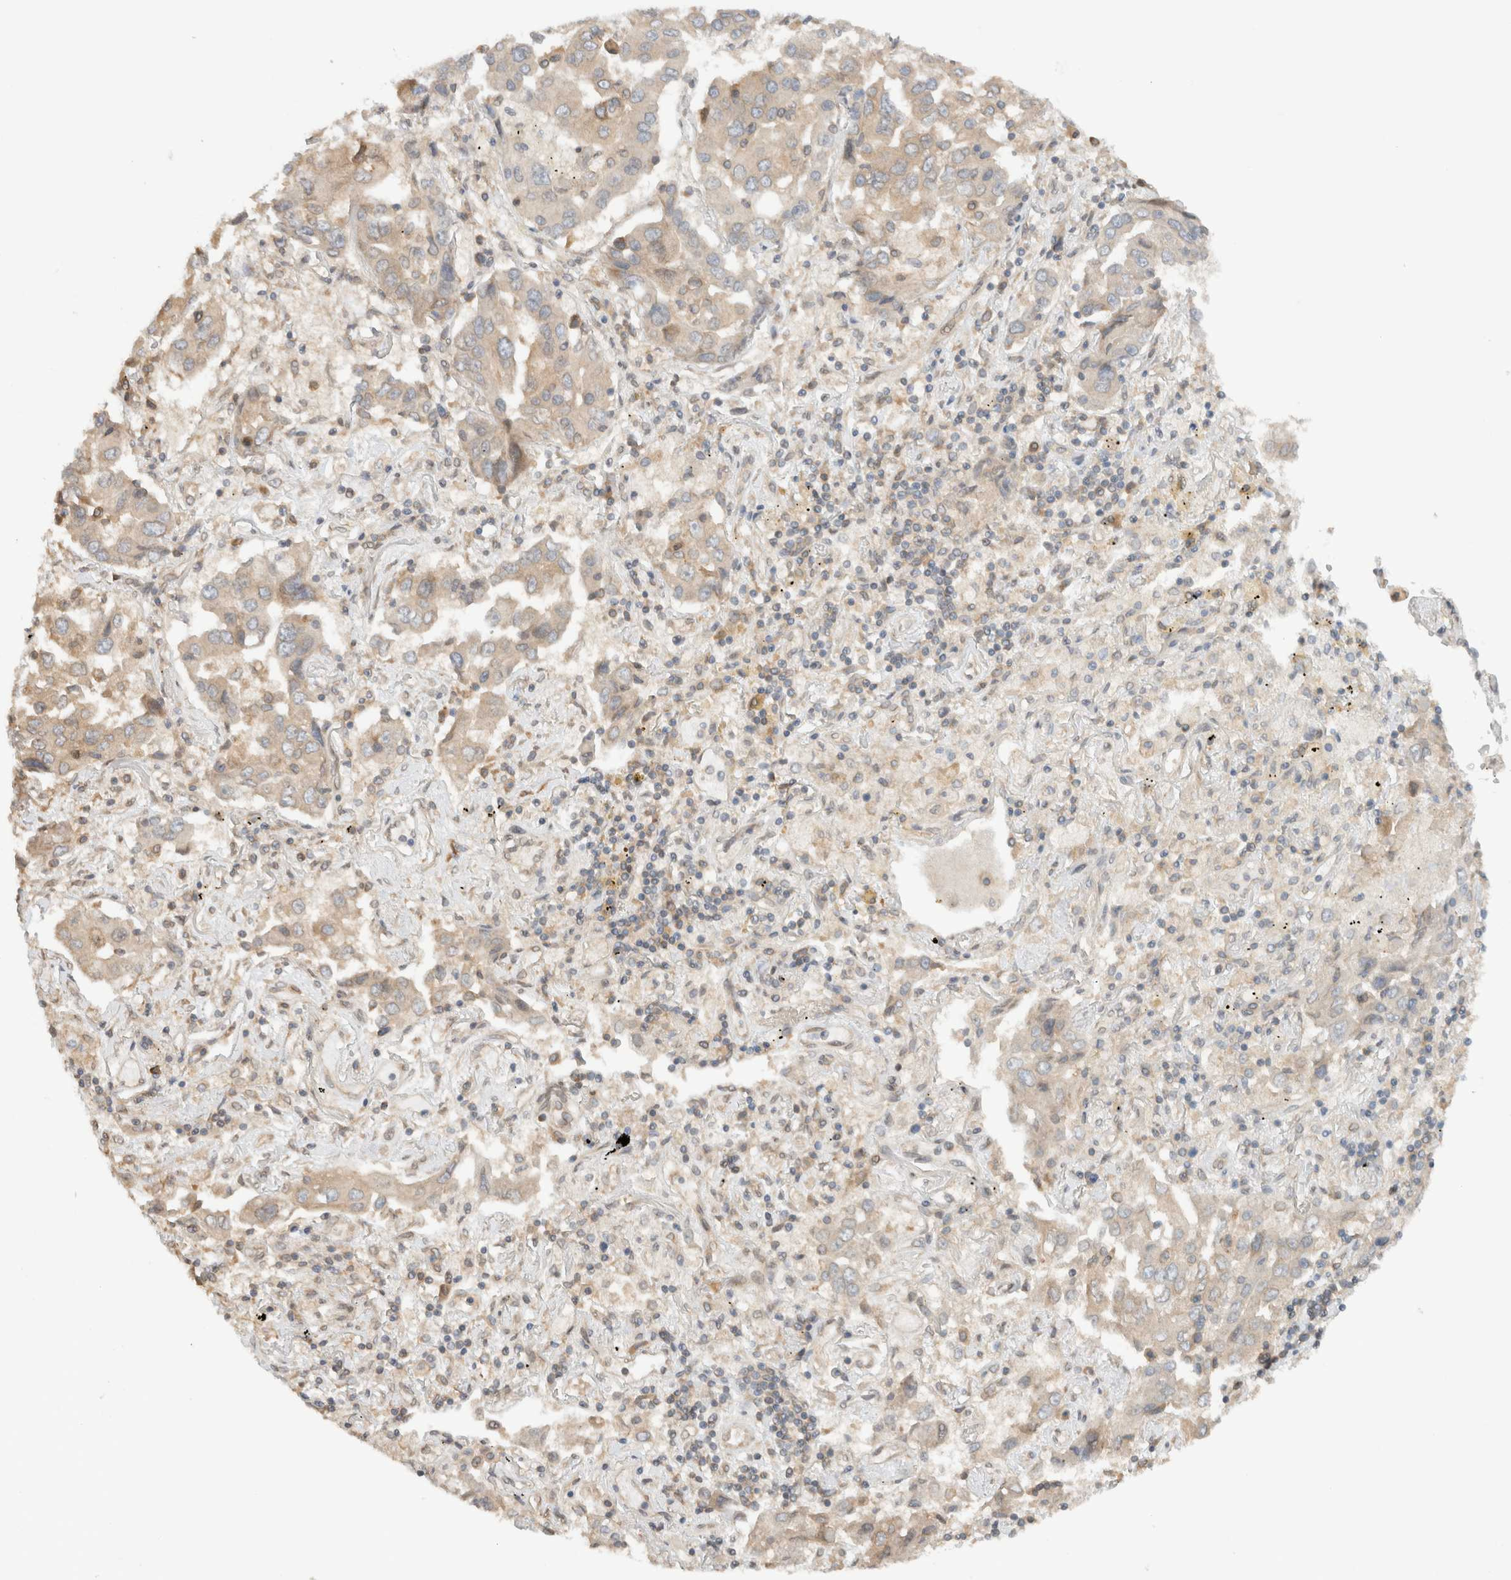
{"staining": {"intensity": "weak", "quantity": "25%-75%", "location": "cytoplasmic/membranous"}, "tissue": "lung cancer", "cell_type": "Tumor cells", "image_type": "cancer", "snomed": [{"axis": "morphology", "description": "Adenocarcinoma, NOS"}, {"axis": "topography", "description": "Lung"}], "caption": "This is a histology image of immunohistochemistry (IHC) staining of lung adenocarcinoma, which shows weak expression in the cytoplasmic/membranous of tumor cells.", "gene": "ARFGEF2", "patient": {"sex": "female", "age": 65}}